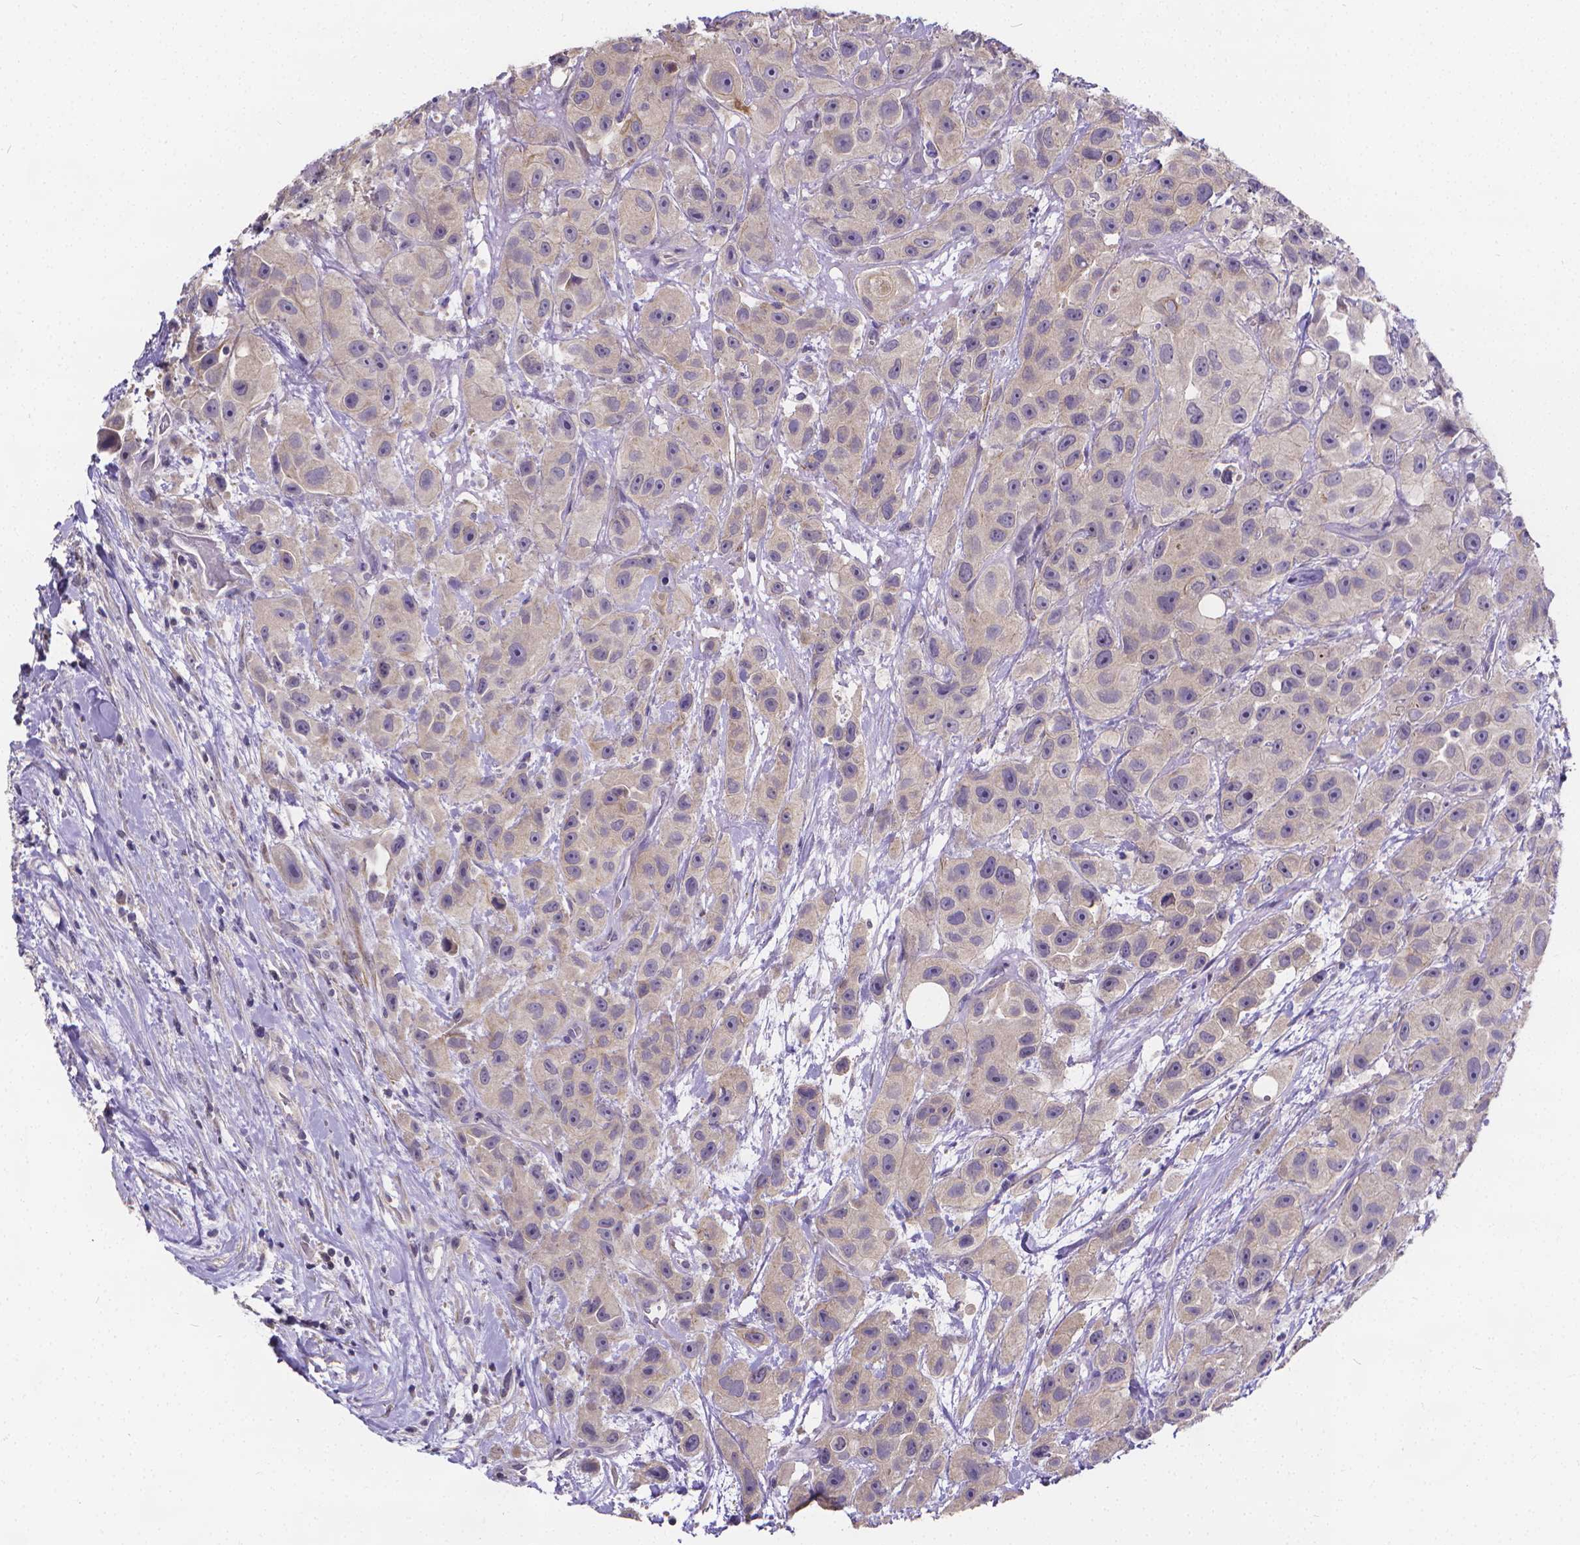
{"staining": {"intensity": "negative", "quantity": "none", "location": "none"}, "tissue": "urothelial cancer", "cell_type": "Tumor cells", "image_type": "cancer", "snomed": [{"axis": "morphology", "description": "Urothelial carcinoma, High grade"}, {"axis": "topography", "description": "Urinary bladder"}], "caption": "Urothelial cancer was stained to show a protein in brown. There is no significant positivity in tumor cells.", "gene": "GLRB", "patient": {"sex": "male", "age": 79}}